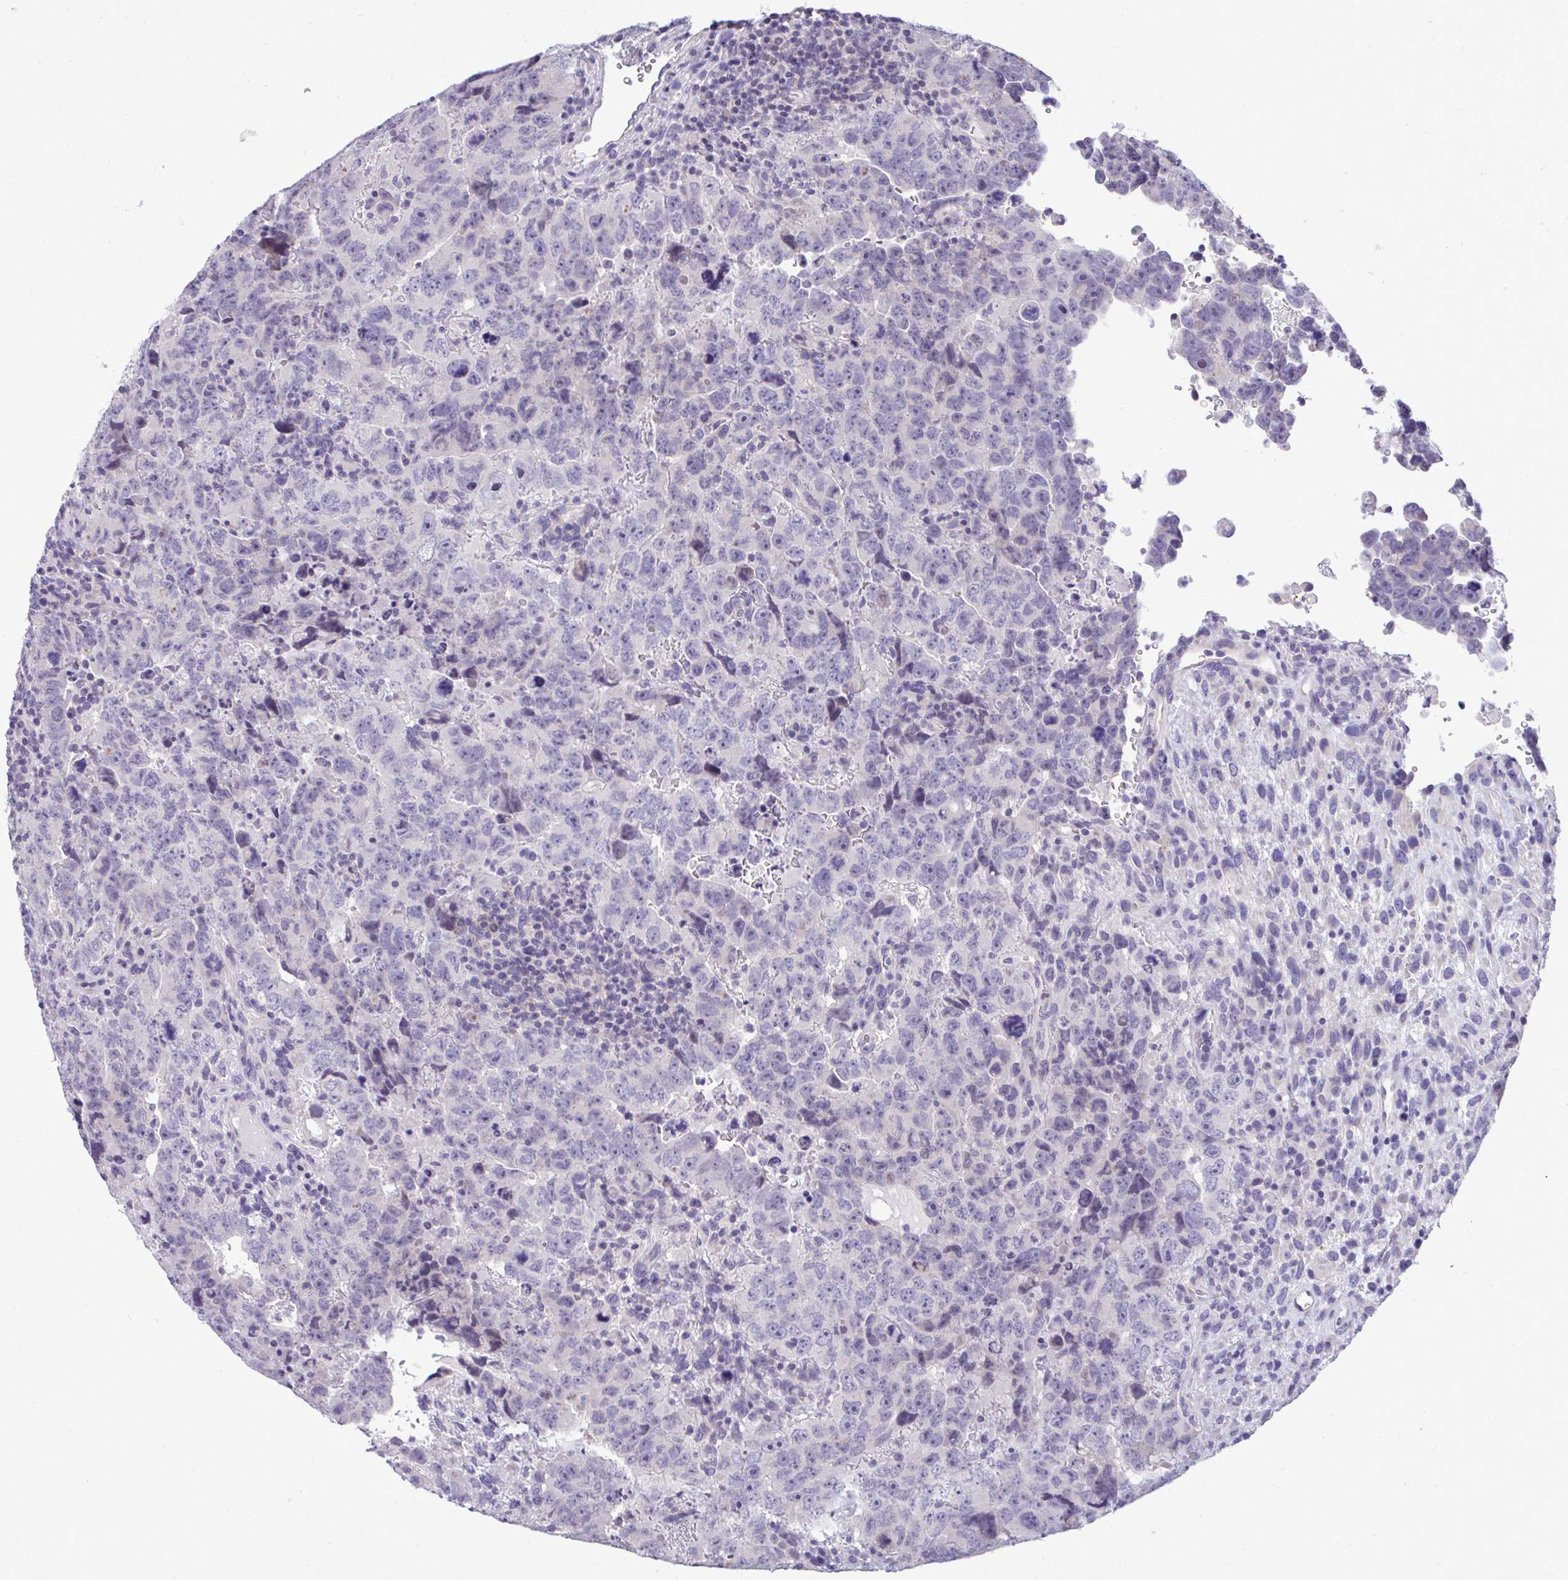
{"staining": {"intensity": "negative", "quantity": "none", "location": "none"}, "tissue": "testis cancer", "cell_type": "Tumor cells", "image_type": "cancer", "snomed": [{"axis": "morphology", "description": "Carcinoma, Embryonal, NOS"}, {"axis": "topography", "description": "Testis"}], "caption": "An image of human testis embryonal carcinoma is negative for staining in tumor cells.", "gene": "PIGK", "patient": {"sex": "male", "age": 24}}